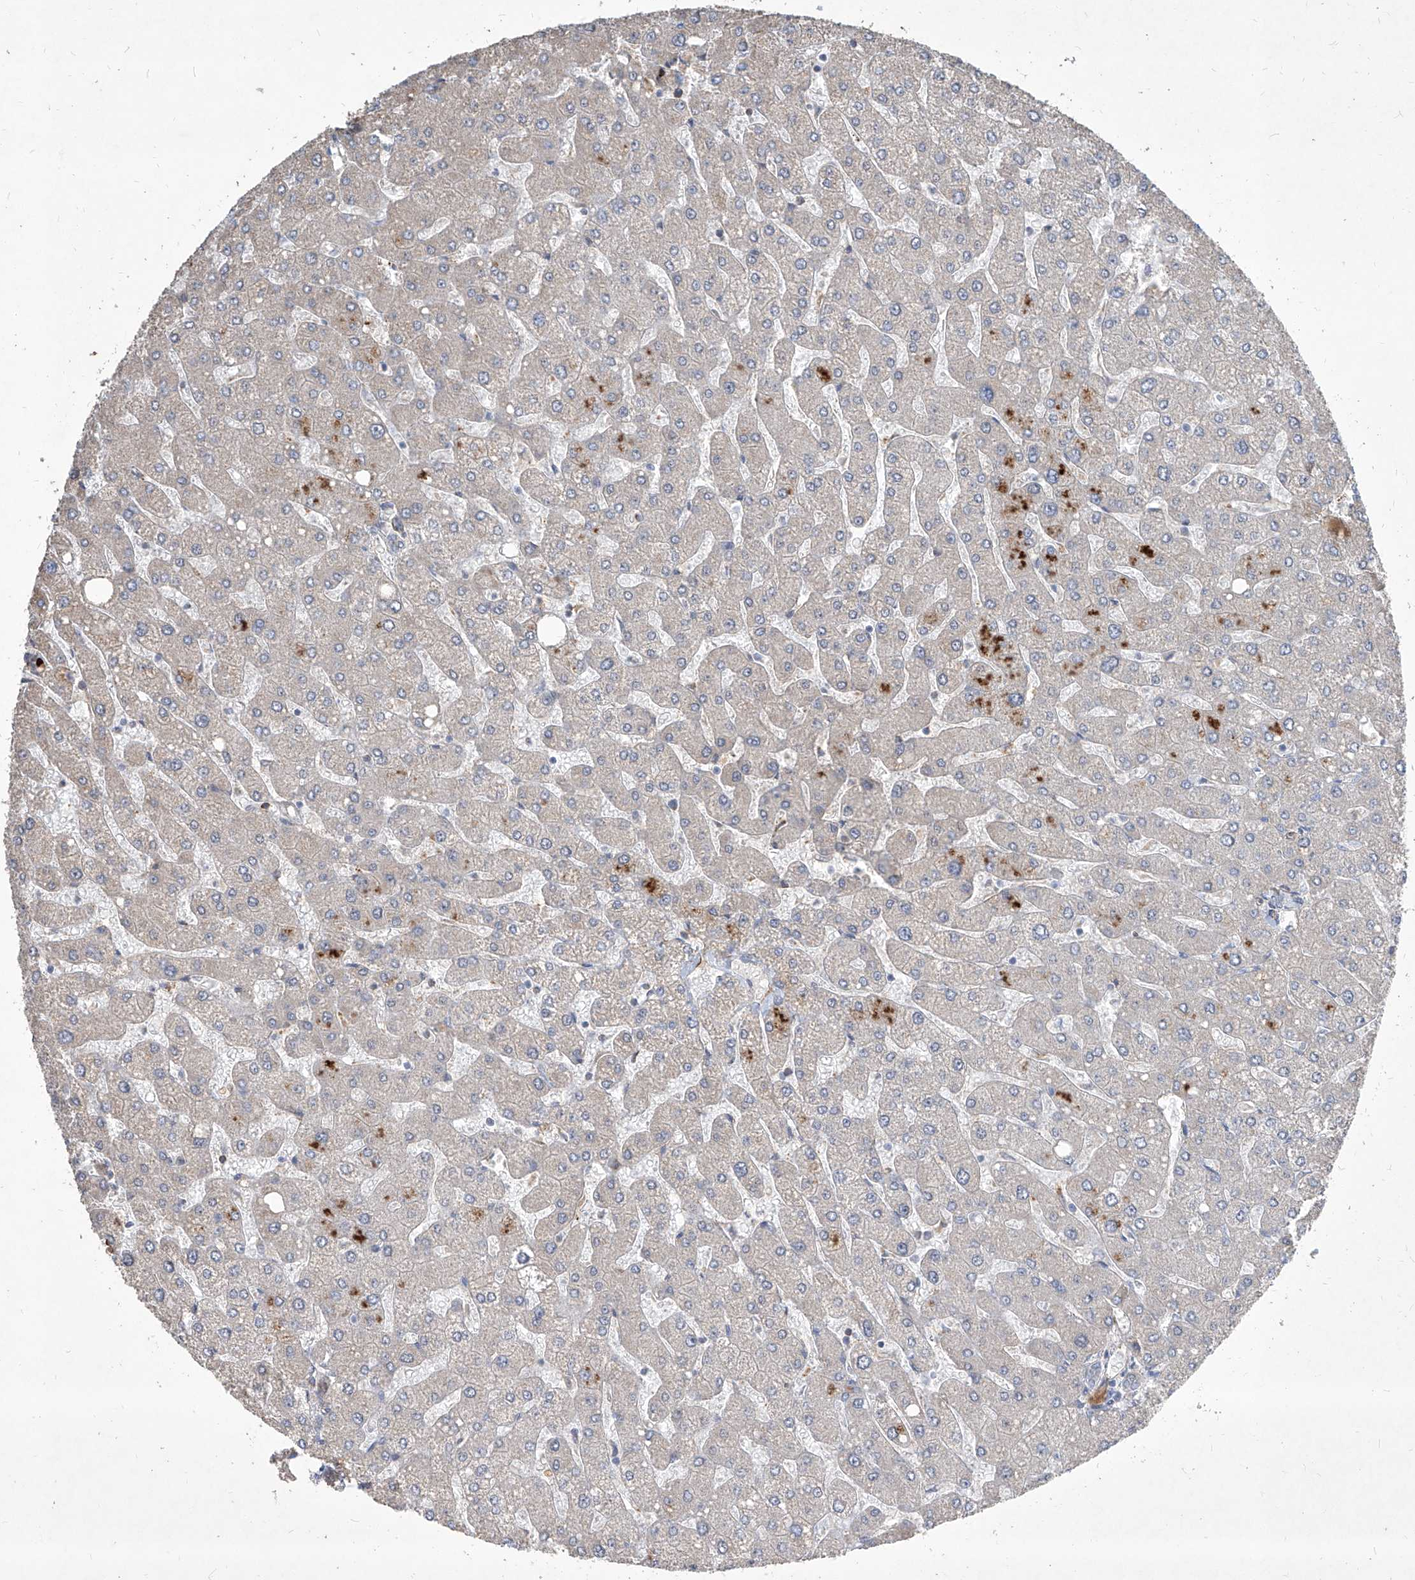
{"staining": {"intensity": "negative", "quantity": "none", "location": "none"}, "tissue": "liver", "cell_type": "Cholangiocytes", "image_type": "normal", "snomed": [{"axis": "morphology", "description": "Normal tissue, NOS"}, {"axis": "topography", "description": "Liver"}], "caption": "Cholangiocytes show no significant protein staining in benign liver.", "gene": "FAM83B", "patient": {"sex": "male", "age": 55}}